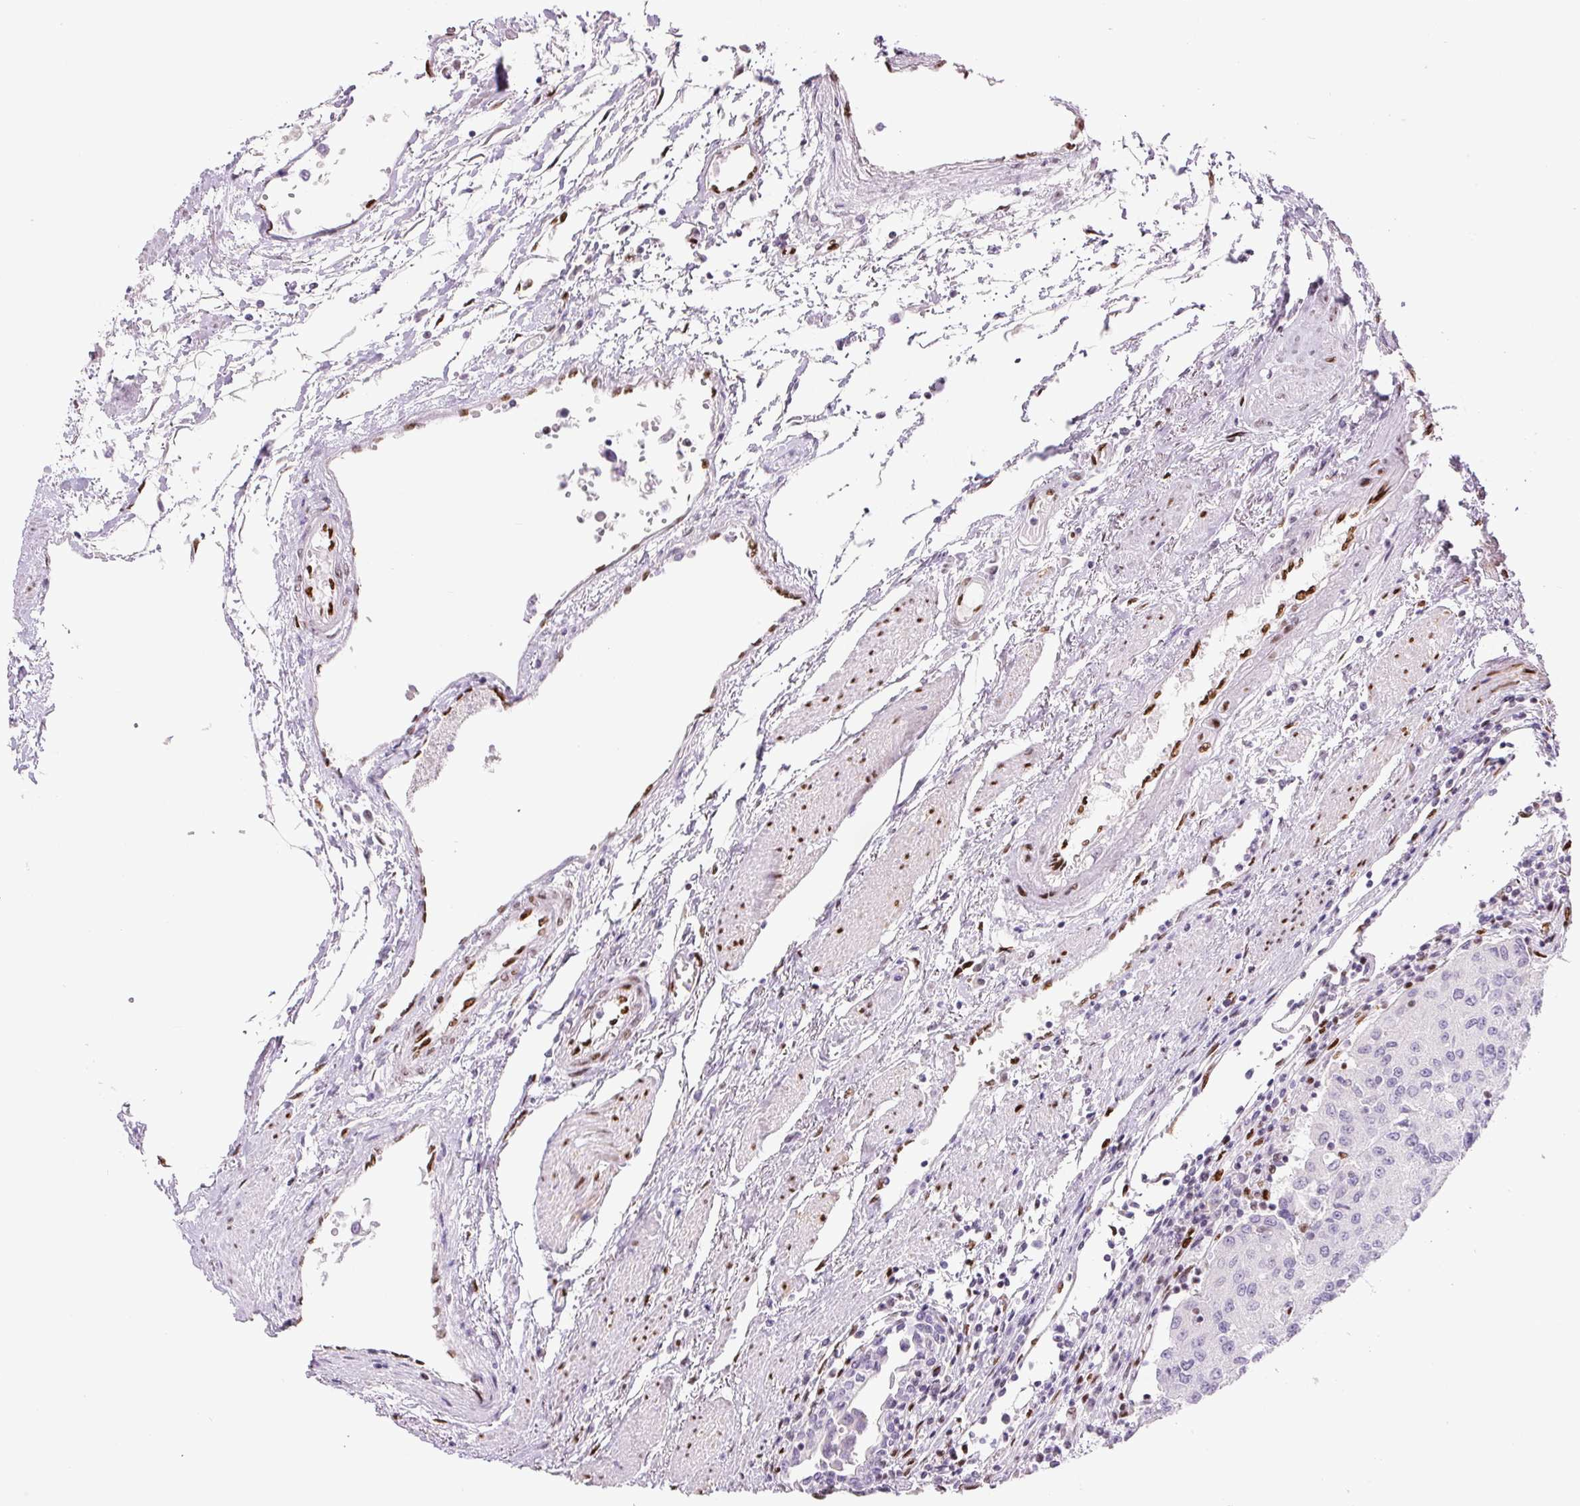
{"staining": {"intensity": "negative", "quantity": "none", "location": "none"}, "tissue": "urothelial cancer", "cell_type": "Tumor cells", "image_type": "cancer", "snomed": [{"axis": "morphology", "description": "Urothelial carcinoma, High grade"}, {"axis": "topography", "description": "Urinary bladder"}], "caption": "Urothelial cancer was stained to show a protein in brown. There is no significant expression in tumor cells.", "gene": "ZEB1", "patient": {"sex": "female", "age": 85}}